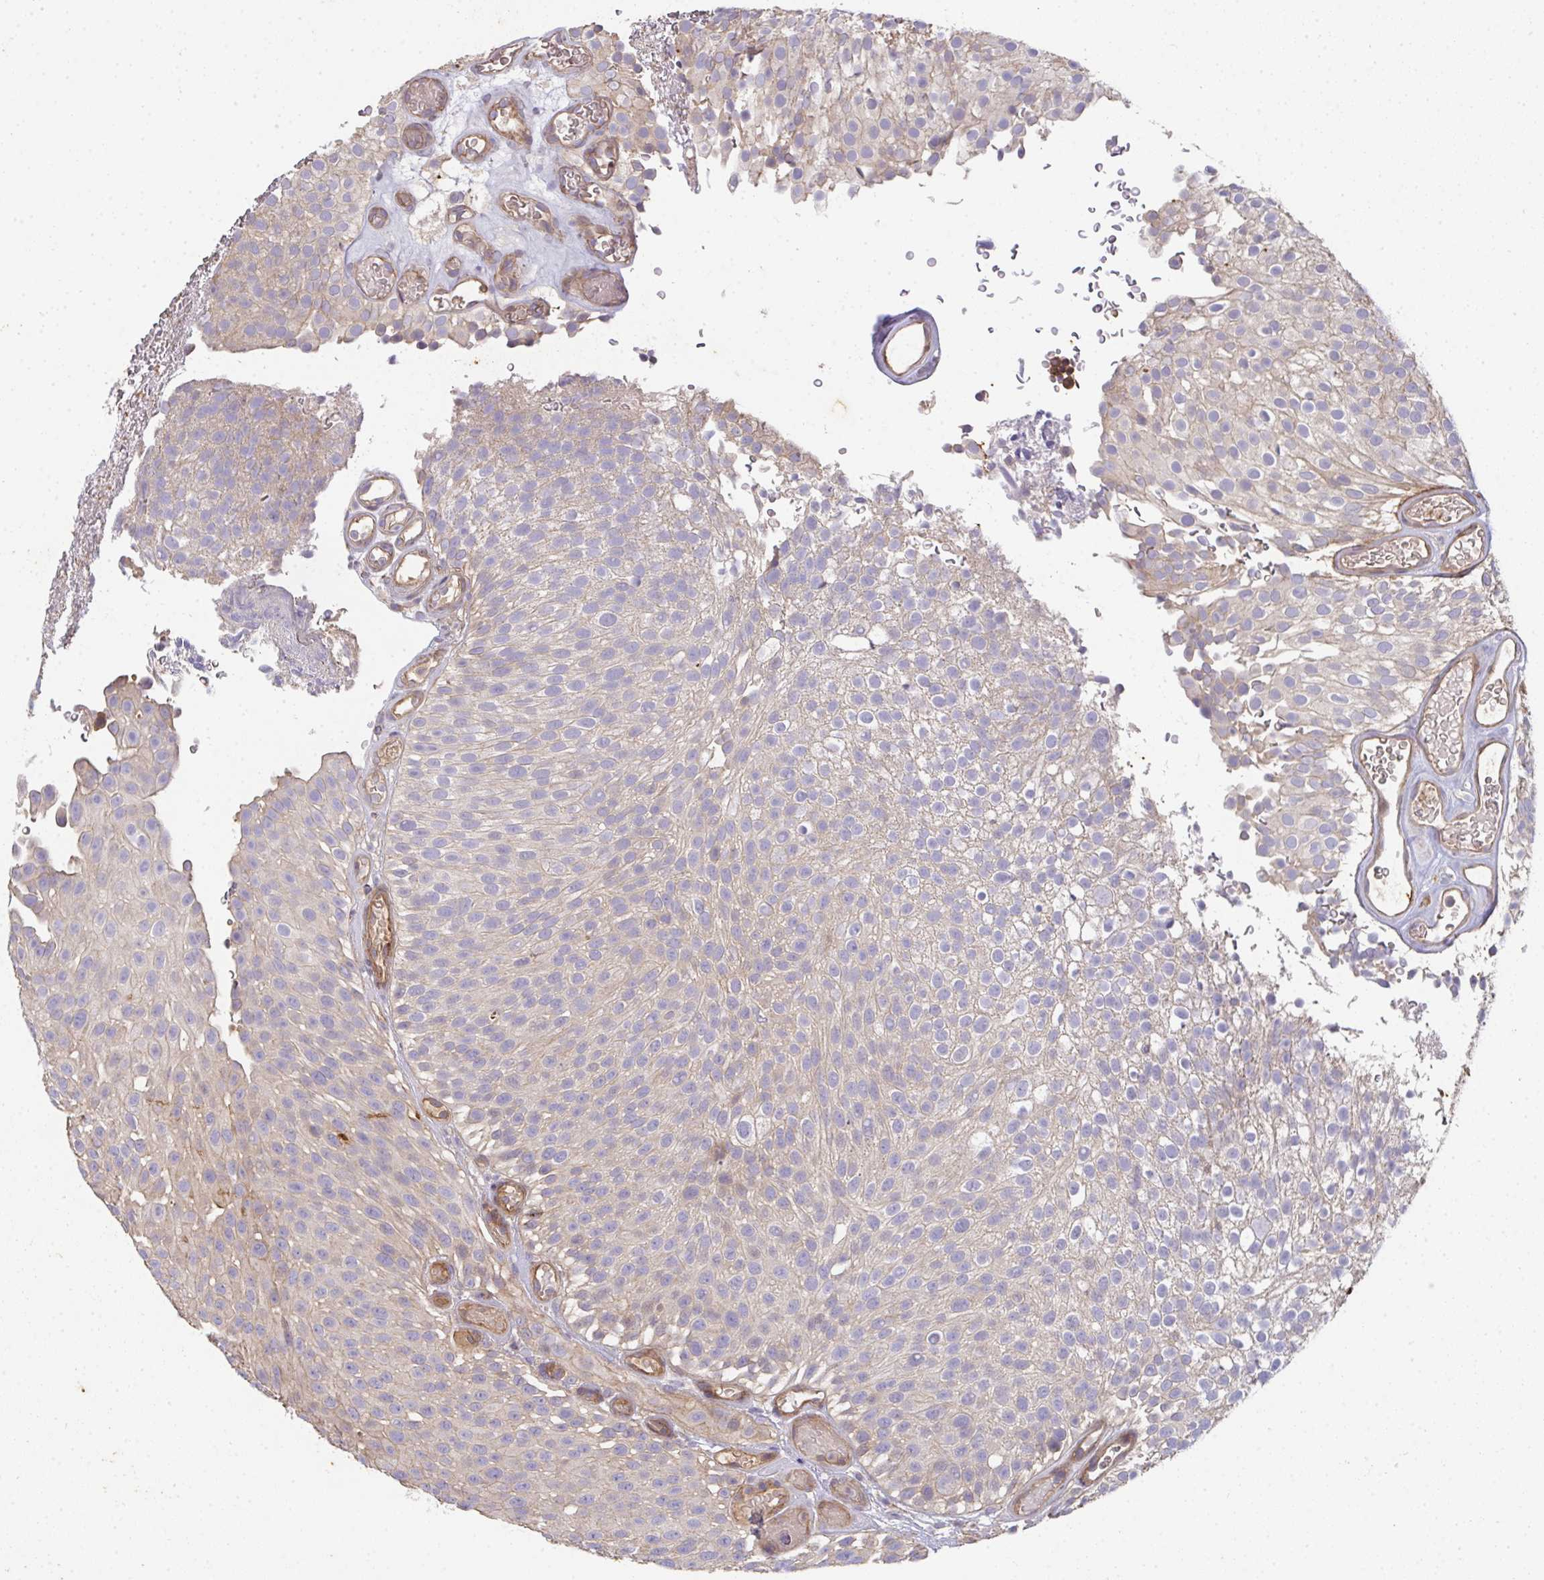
{"staining": {"intensity": "weak", "quantity": "25%-75%", "location": "cytoplasmic/membranous"}, "tissue": "urothelial cancer", "cell_type": "Tumor cells", "image_type": "cancer", "snomed": [{"axis": "morphology", "description": "Urothelial carcinoma, Low grade"}, {"axis": "topography", "description": "Urinary bladder"}], "caption": "The photomicrograph shows staining of urothelial cancer, revealing weak cytoplasmic/membranous protein positivity (brown color) within tumor cells. The staining was performed using DAB to visualize the protein expression in brown, while the nuclei were stained in blue with hematoxylin (Magnification: 20x).", "gene": "TNMD", "patient": {"sex": "male", "age": 78}}